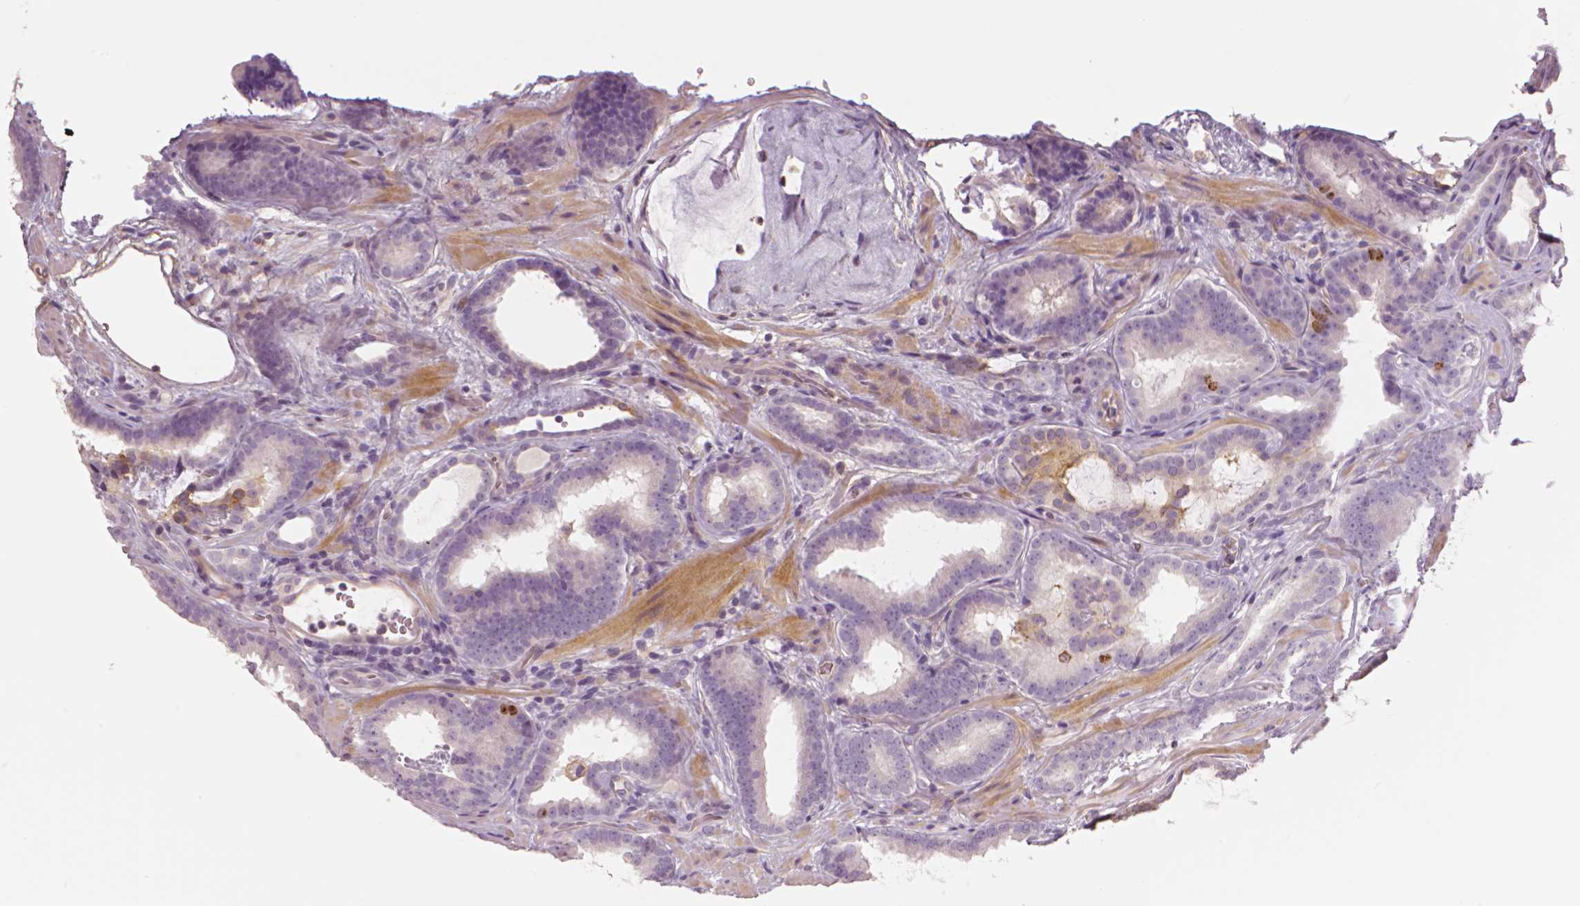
{"staining": {"intensity": "negative", "quantity": "none", "location": "none"}, "tissue": "prostate cancer", "cell_type": "Tumor cells", "image_type": "cancer", "snomed": [{"axis": "morphology", "description": "Adenocarcinoma, Low grade"}, {"axis": "topography", "description": "Prostate"}], "caption": "An image of human adenocarcinoma (low-grade) (prostate) is negative for staining in tumor cells.", "gene": "MKI67", "patient": {"sex": "male", "age": 63}}